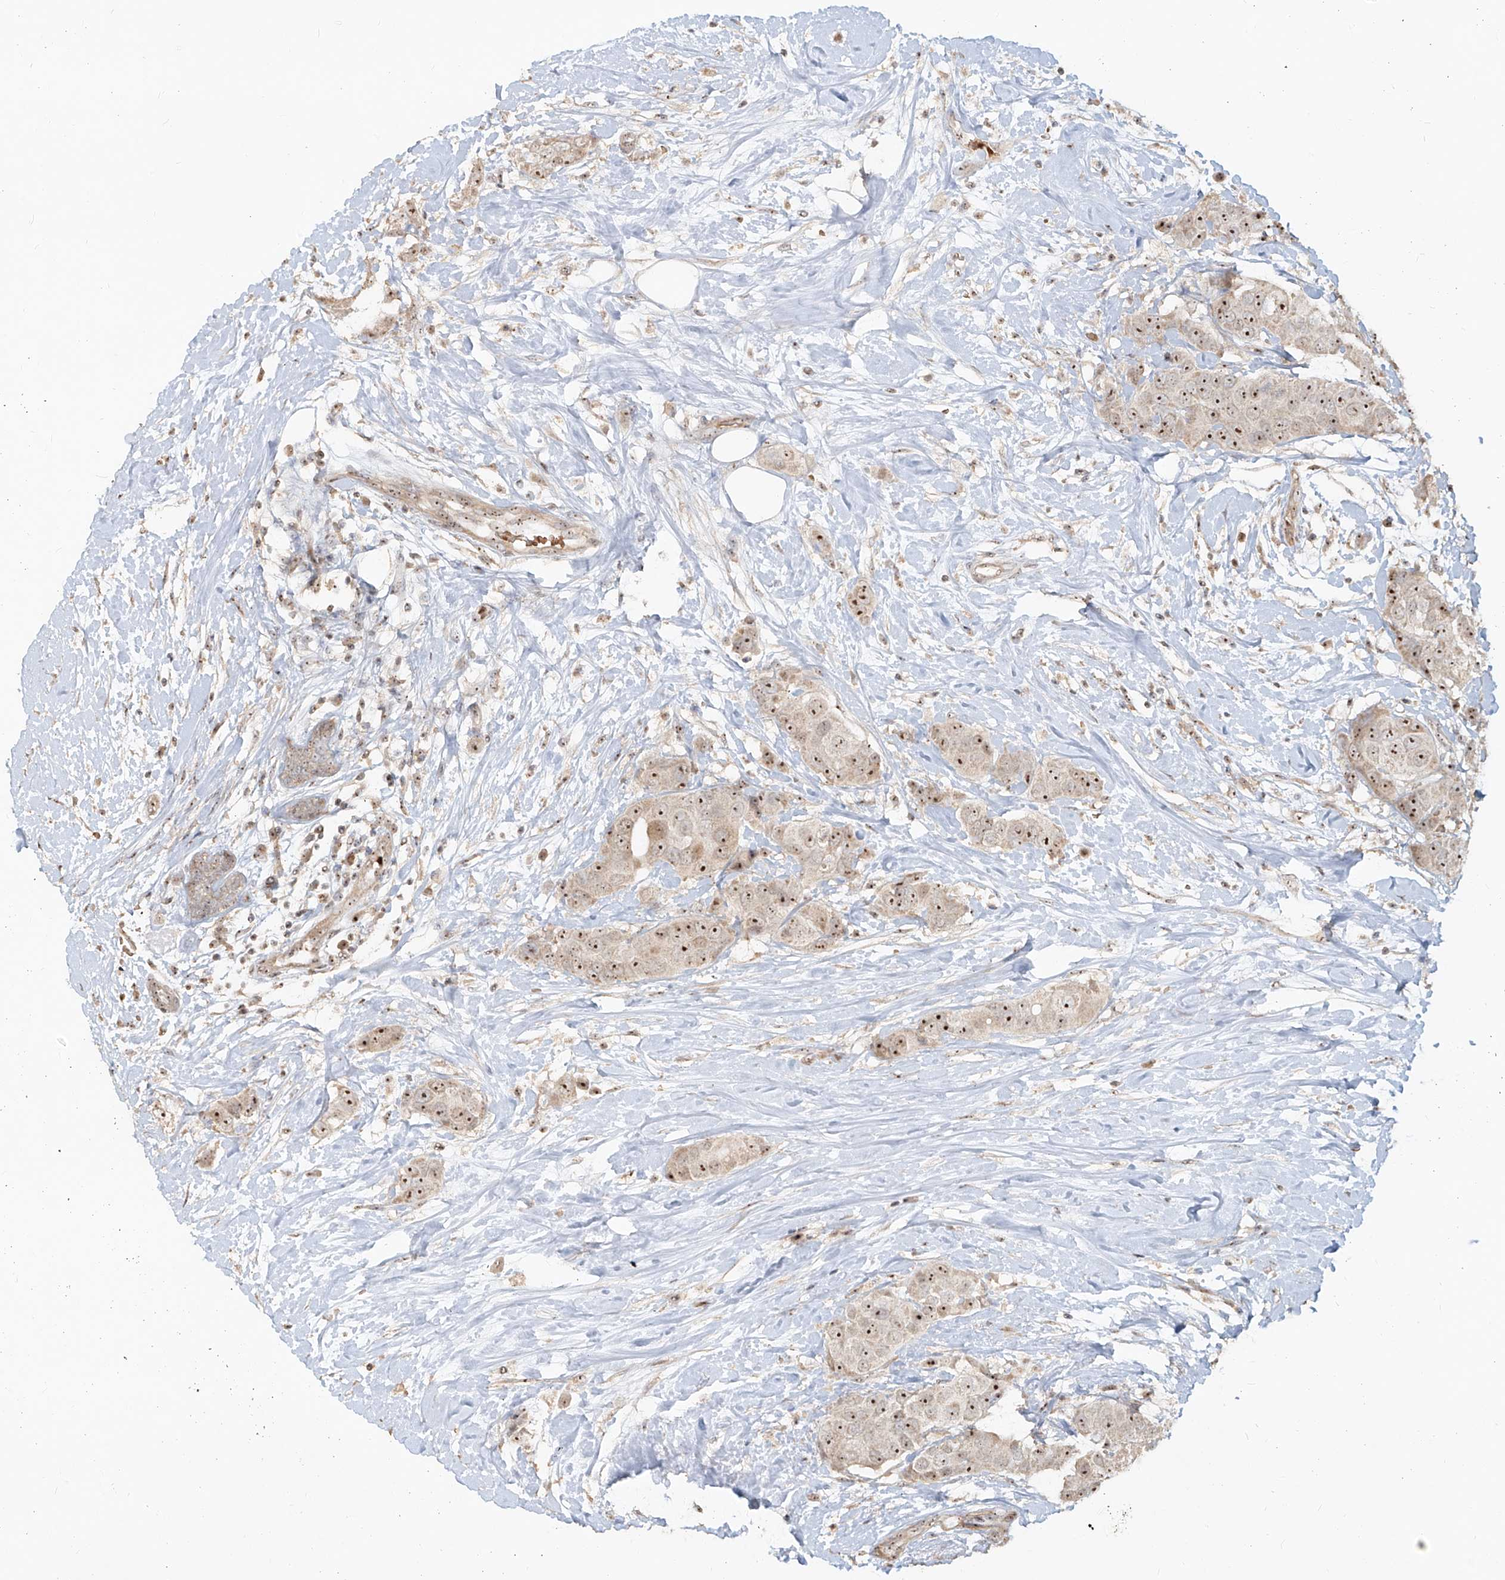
{"staining": {"intensity": "moderate", "quantity": ">75%", "location": "nuclear"}, "tissue": "breast cancer", "cell_type": "Tumor cells", "image_type": "cancer", "snomed": [{"axis": "morphology", "description": "Normal tissue, NOS"}, {"axis": "morphology", "description": "Duct carcinoma"}, {"axis": "topography", "description": "Breast"}], "caption": "Human breast cancer (infiltrating ductal carcinoma) stained with a protein marker displays moderate staining in tumor cells.", "gene": "BYSL", "patient": {"sex": "female", "age": 39}}